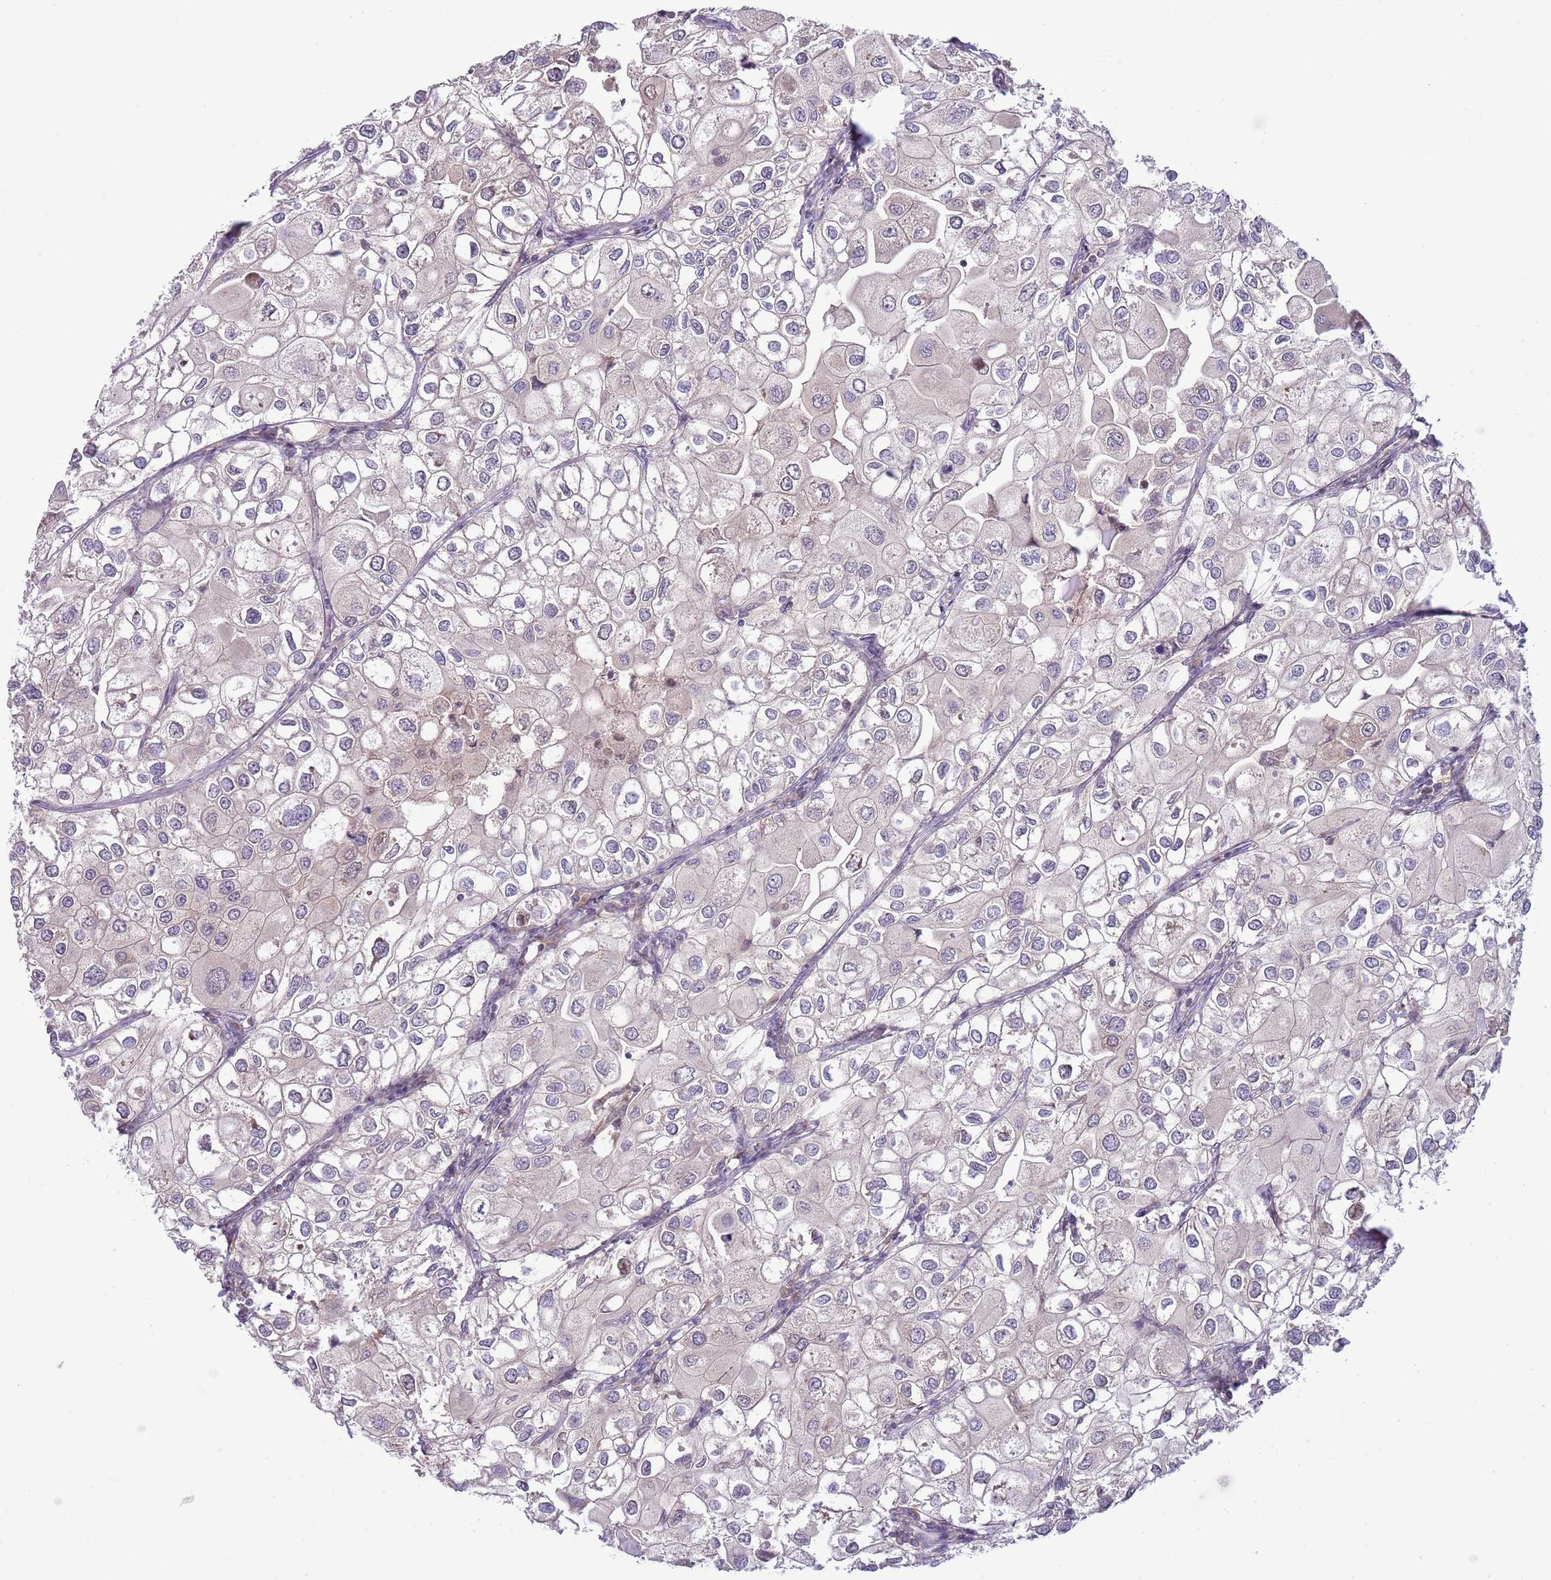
{"staining": {"intensity": "negative", "quantity": "none", "location": "none"}, "tissue": "urothelial cancer", "cell_type": "Tumor cells", "image_type": "cancer", "snomed": [{"axis": "morphology", "description": "Urothelial carcinoma, High grade"}, {"axis": "topography", "description": "Urinary bladder"}], "caption": "Urothelial carcinoma (high-grade) was stained to show a protein in brown. There is no significant expression in tumor cells.", "gene": "CHD1", "patient": {"sex": "male", "age": 64}}